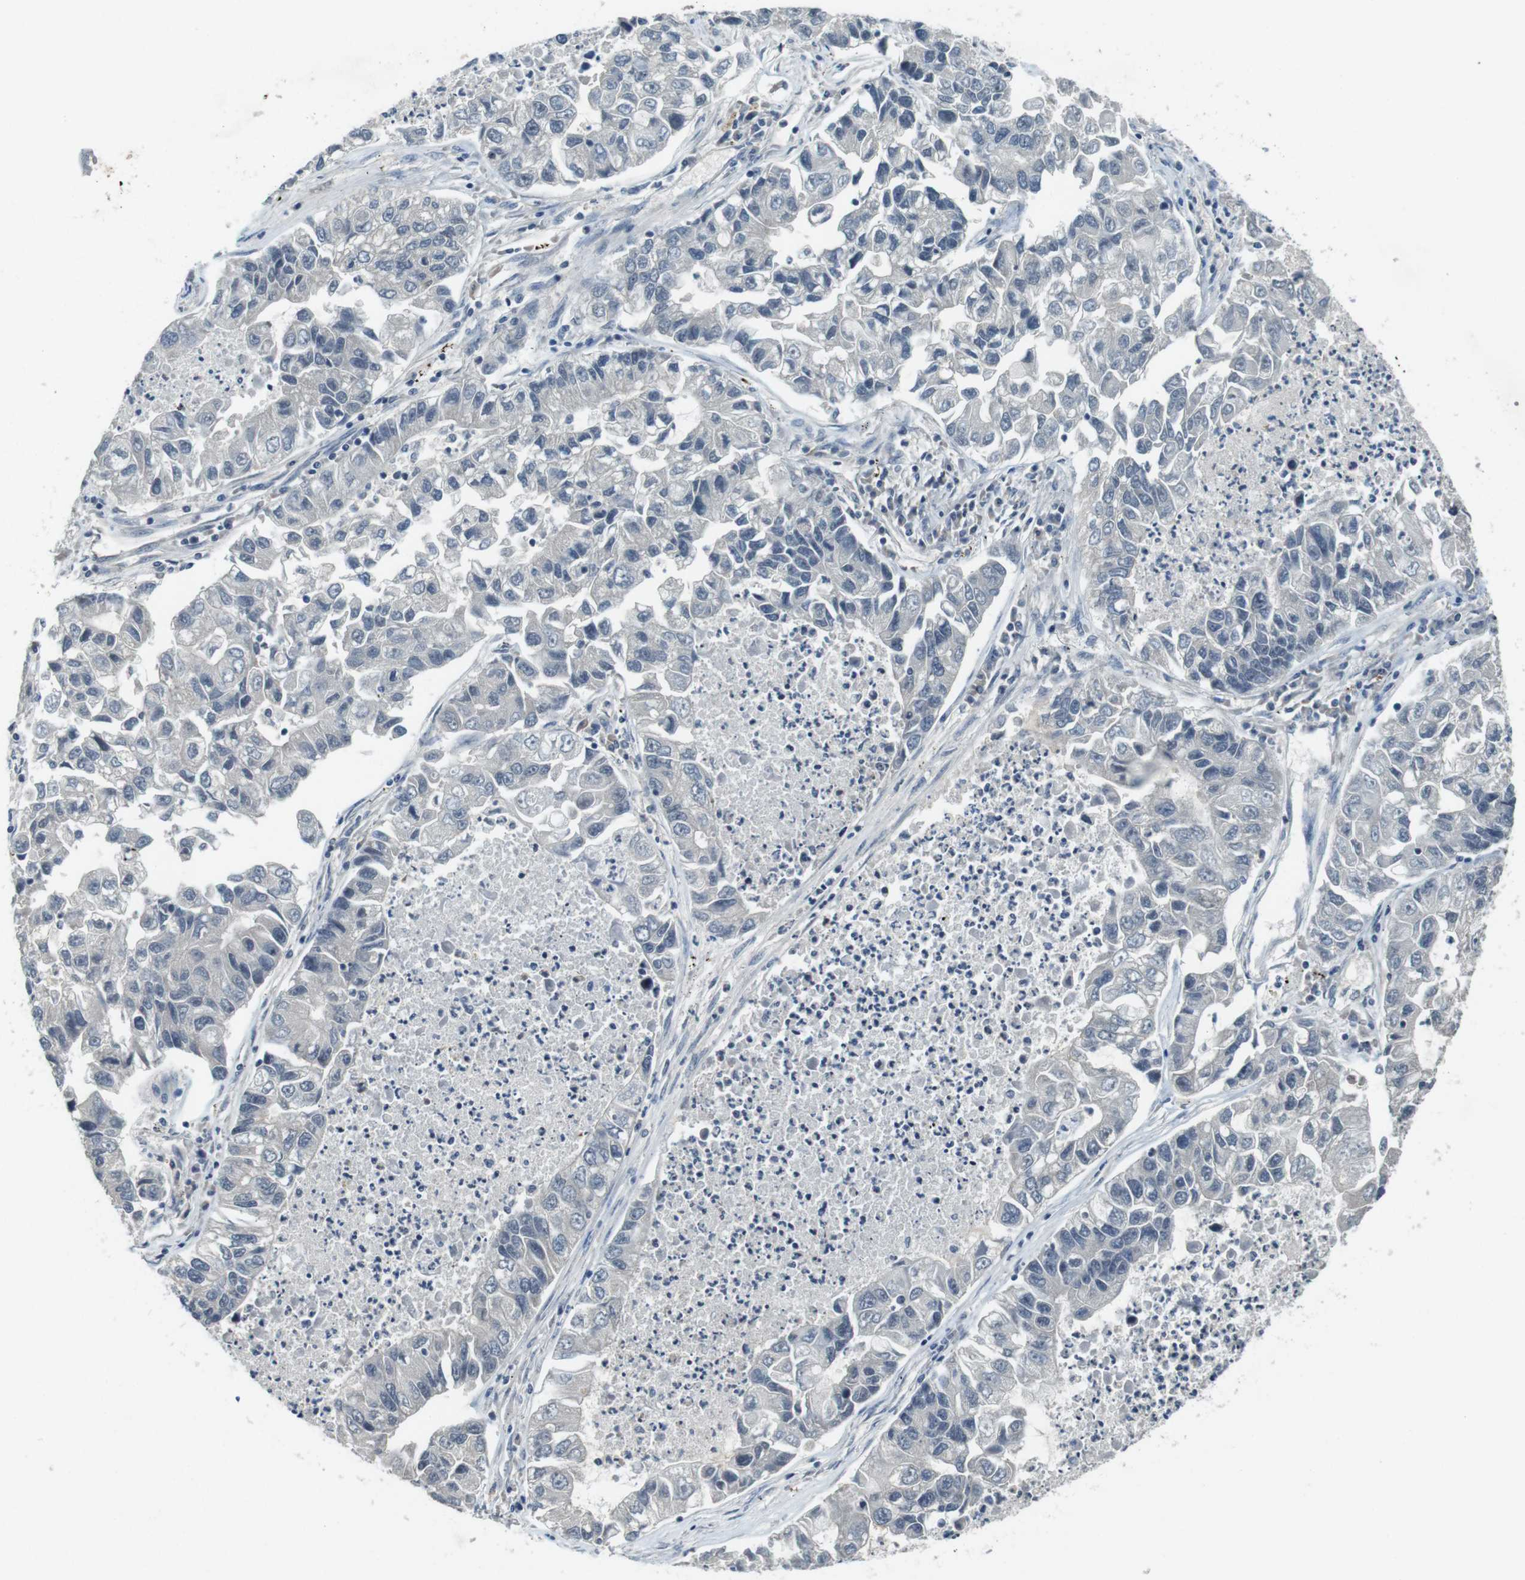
{"staining": {"intensity": "negative", "quantity": "none", "location": "none"}, "tissue": "lung cancer", "cell_type": "Tumor cells", "image_type": "cancer", "snomed": [{"axis": "morphology", "description": "Adenocarcinoma, NOS"}, {"axis": "topography", "description": "Lung"}], "caption": "Lung adenocarcinoma was stained to show a protein in brown. There is no significant staining in tumor cells. The staining was performed using DAB to visualize the protein expression in brown, while the nuclei were stained in blue with hematoxylin (Magnification: 20x).", "gene": "MAPKAPK5", "patient": {"sex": "female", "age": 51}}